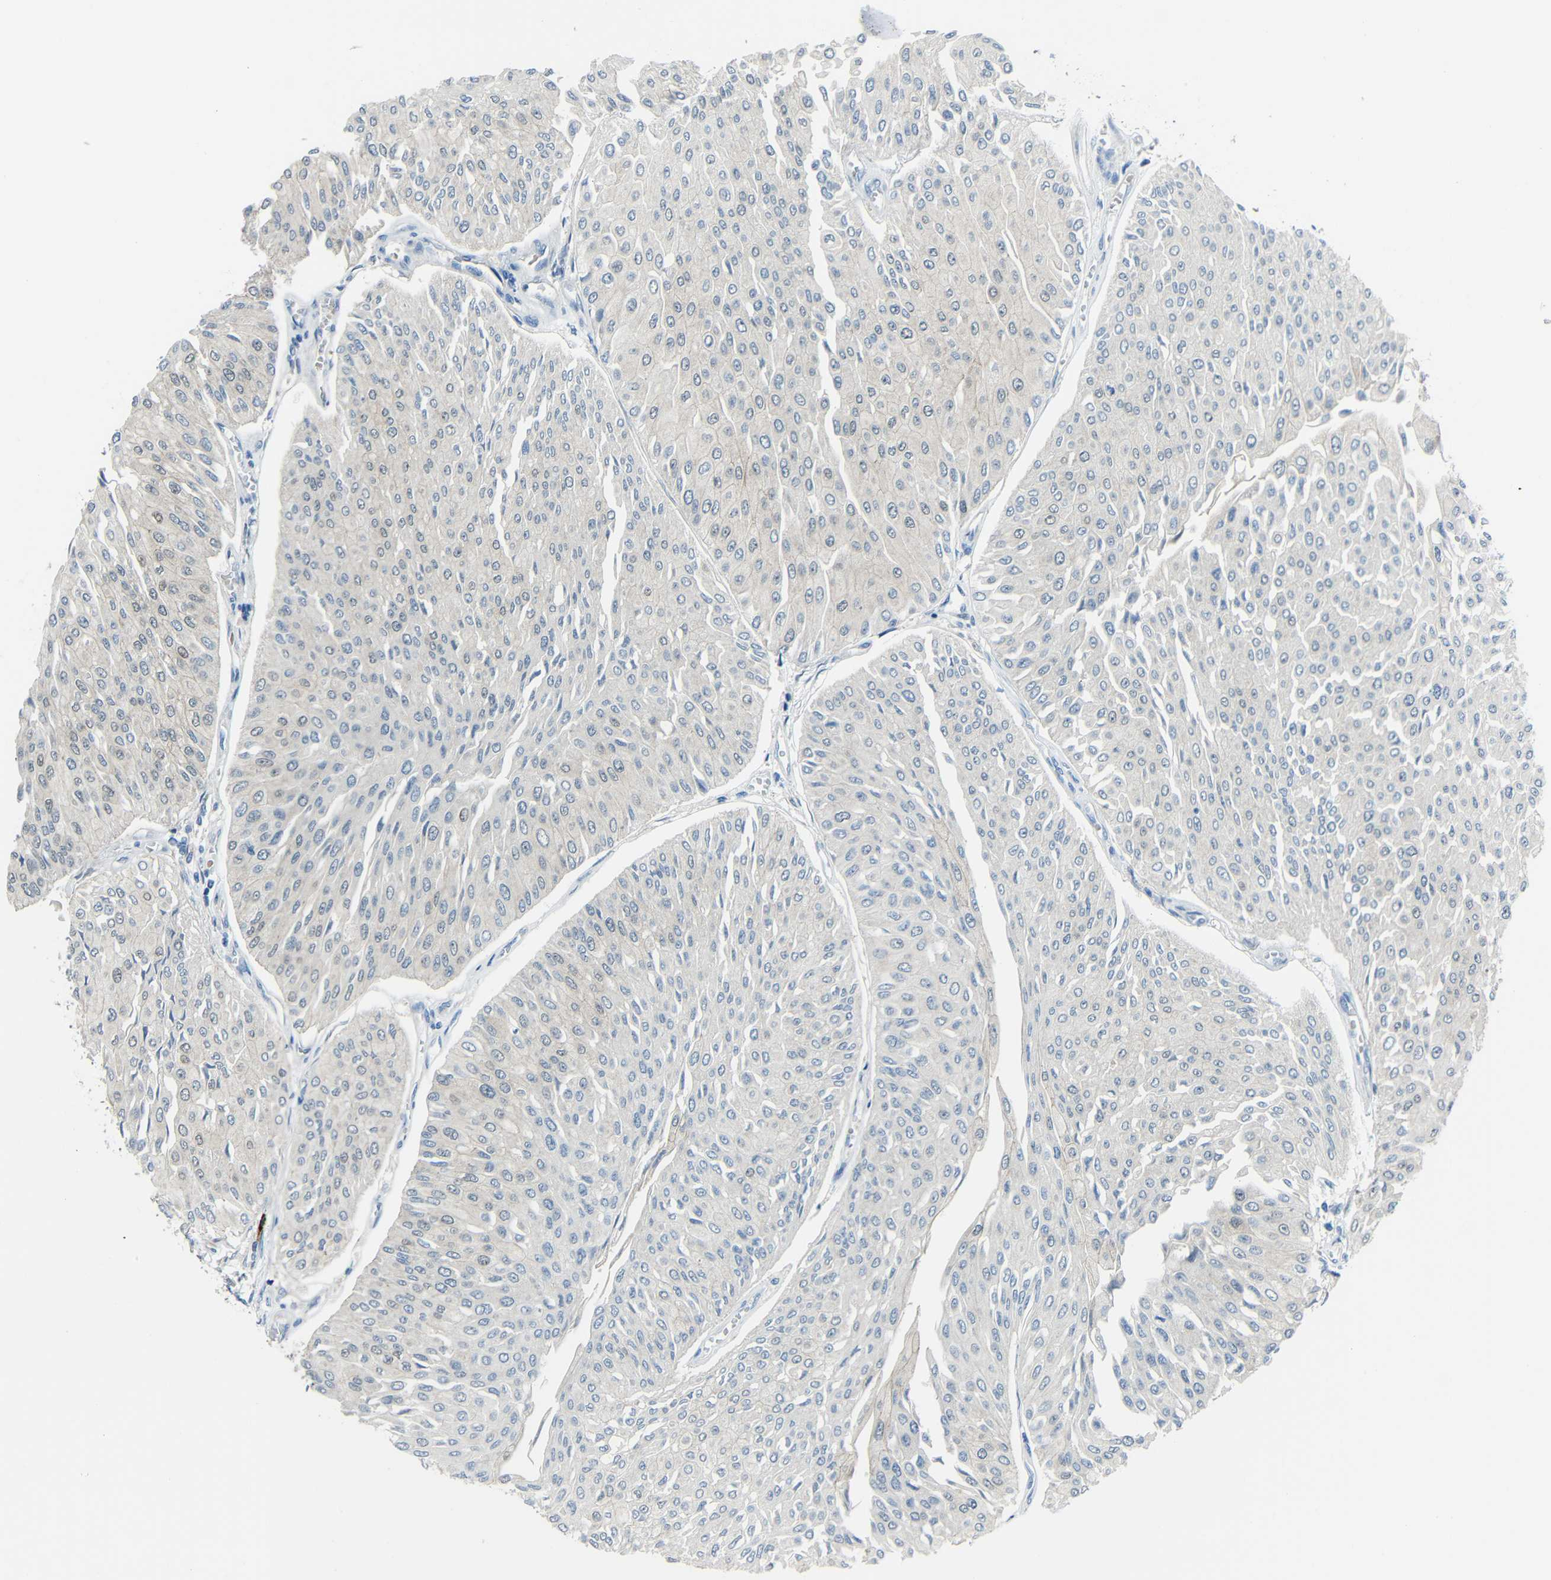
{"staining": {"intensity": "negative", "quantity": "none", "location": "none"}, "tissue": "urothelial cancer", "cell_type": "Tumor cells", "image_type": "cancer", "snomed": [{"axis": "morphology", "description": "Urothelial carcinoma, Low grade"}, {"axis": "topography", "description": "Urinary bladder"}], "caption": "High power microscopy photomicrograph of an IHC micrograph of low-grade urothelial carcinoma, revealing no significant positivity in tumor cells. (Stains: DAB (3,3'-diaminobenzidine) IHC with hematoxylin counter stain, Microscopy: brightfield microscopy at high magnification).", "gene": "DCLK1", "patient": {"sex": "male", "age": 67}}